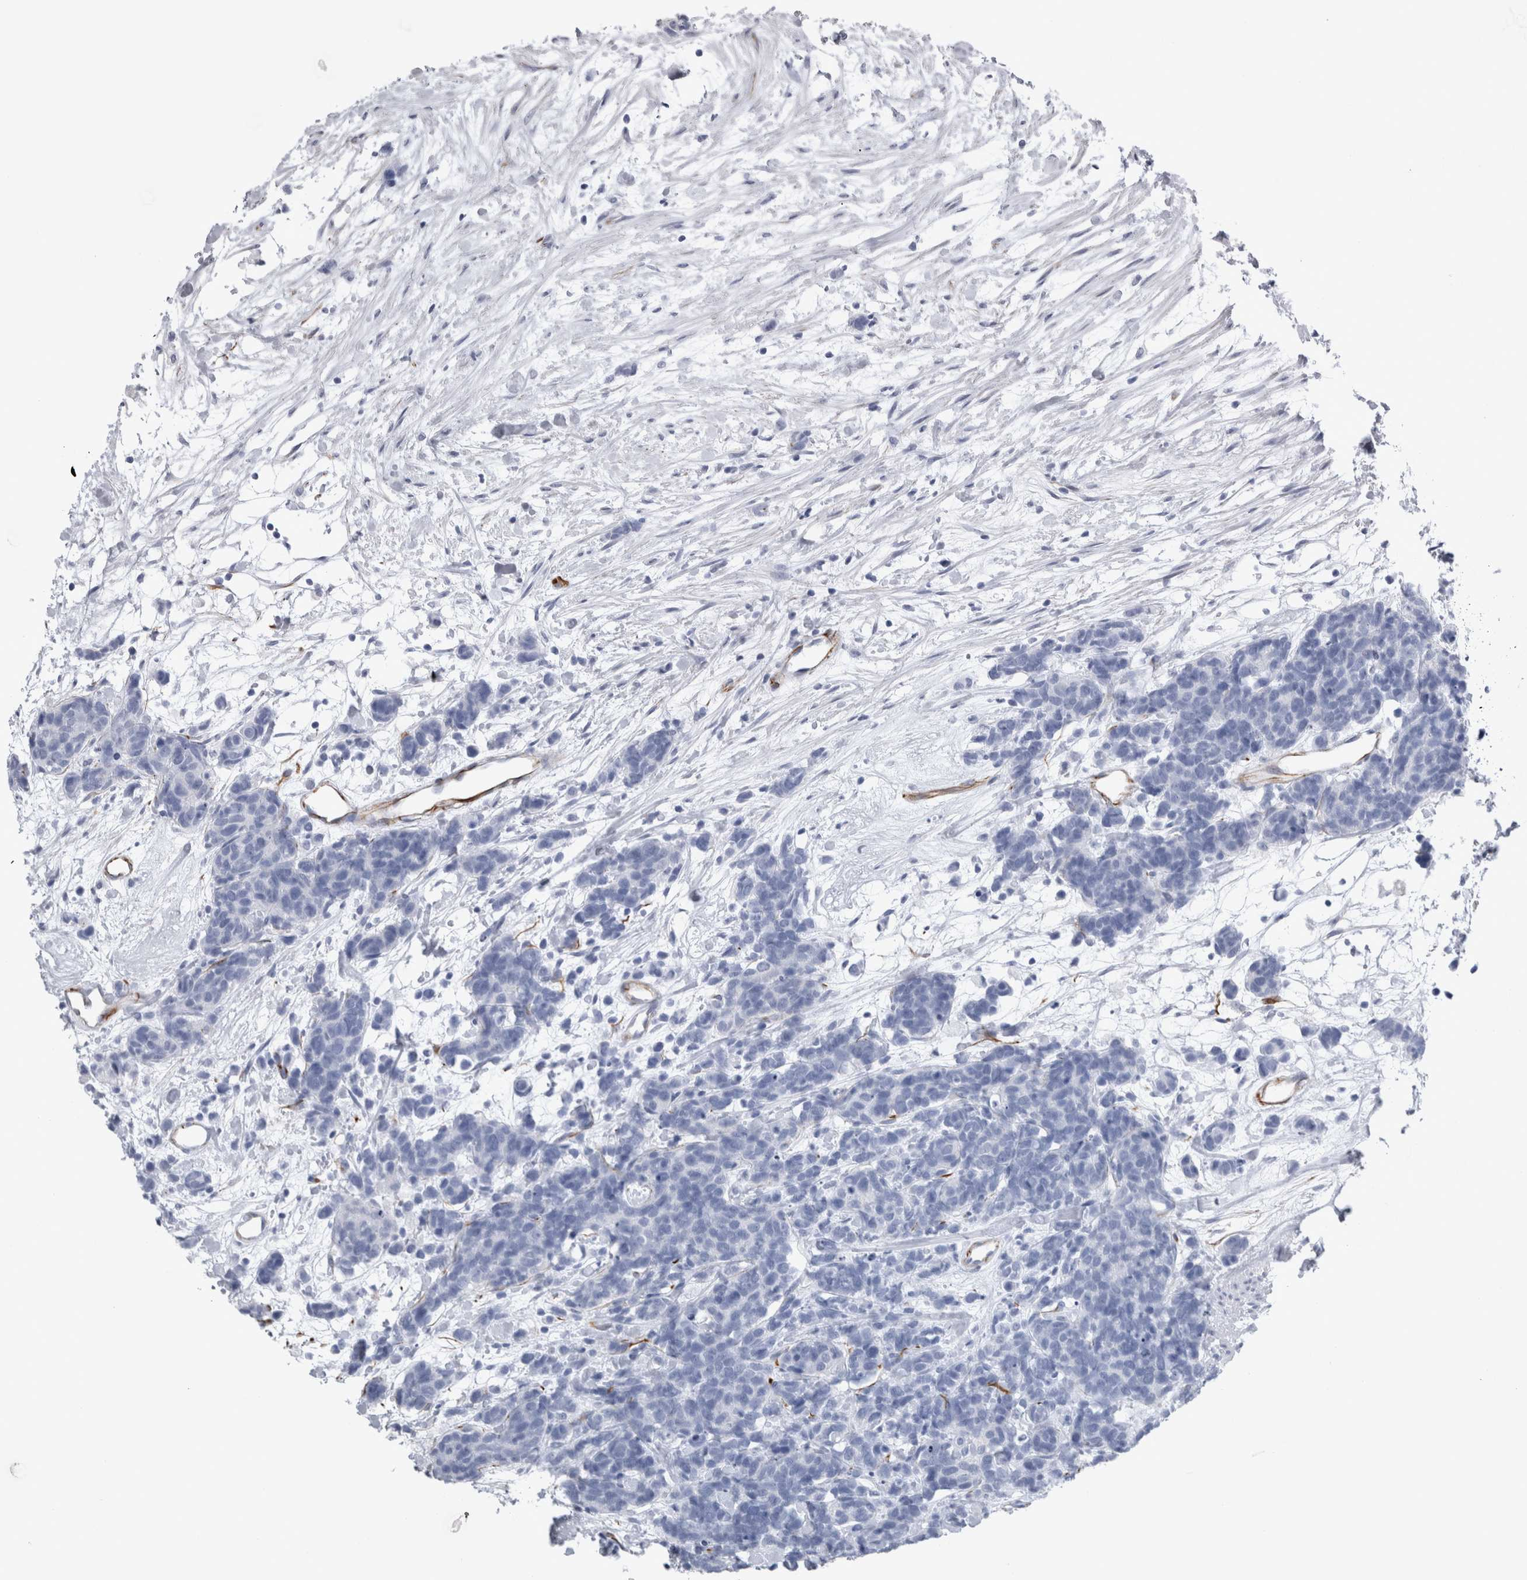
{"staining": {"intensity": "negative", "quantity": "none", "location": "none"}, "tissue": "carcinoid", "cell_type": "Tumor cells", "image_type": "cancer", "snomed": [{"axis": "morphology", "description": "Carcinoma, NOS"}, {"axis": "morphology", "description": "Carcinoid, malignant, NOS"}, {"axis": "topography", "description": "Urinary bladder"}], "caption": "Histopathology image shows no significant protein expression in tumor cells of carcinoma. The staining is performed using DAB brown chromogen with nuclei counter-stained in using hematoxylin.", "gene": "VWDE", "patient": {"sex": "male", "age": 57}}